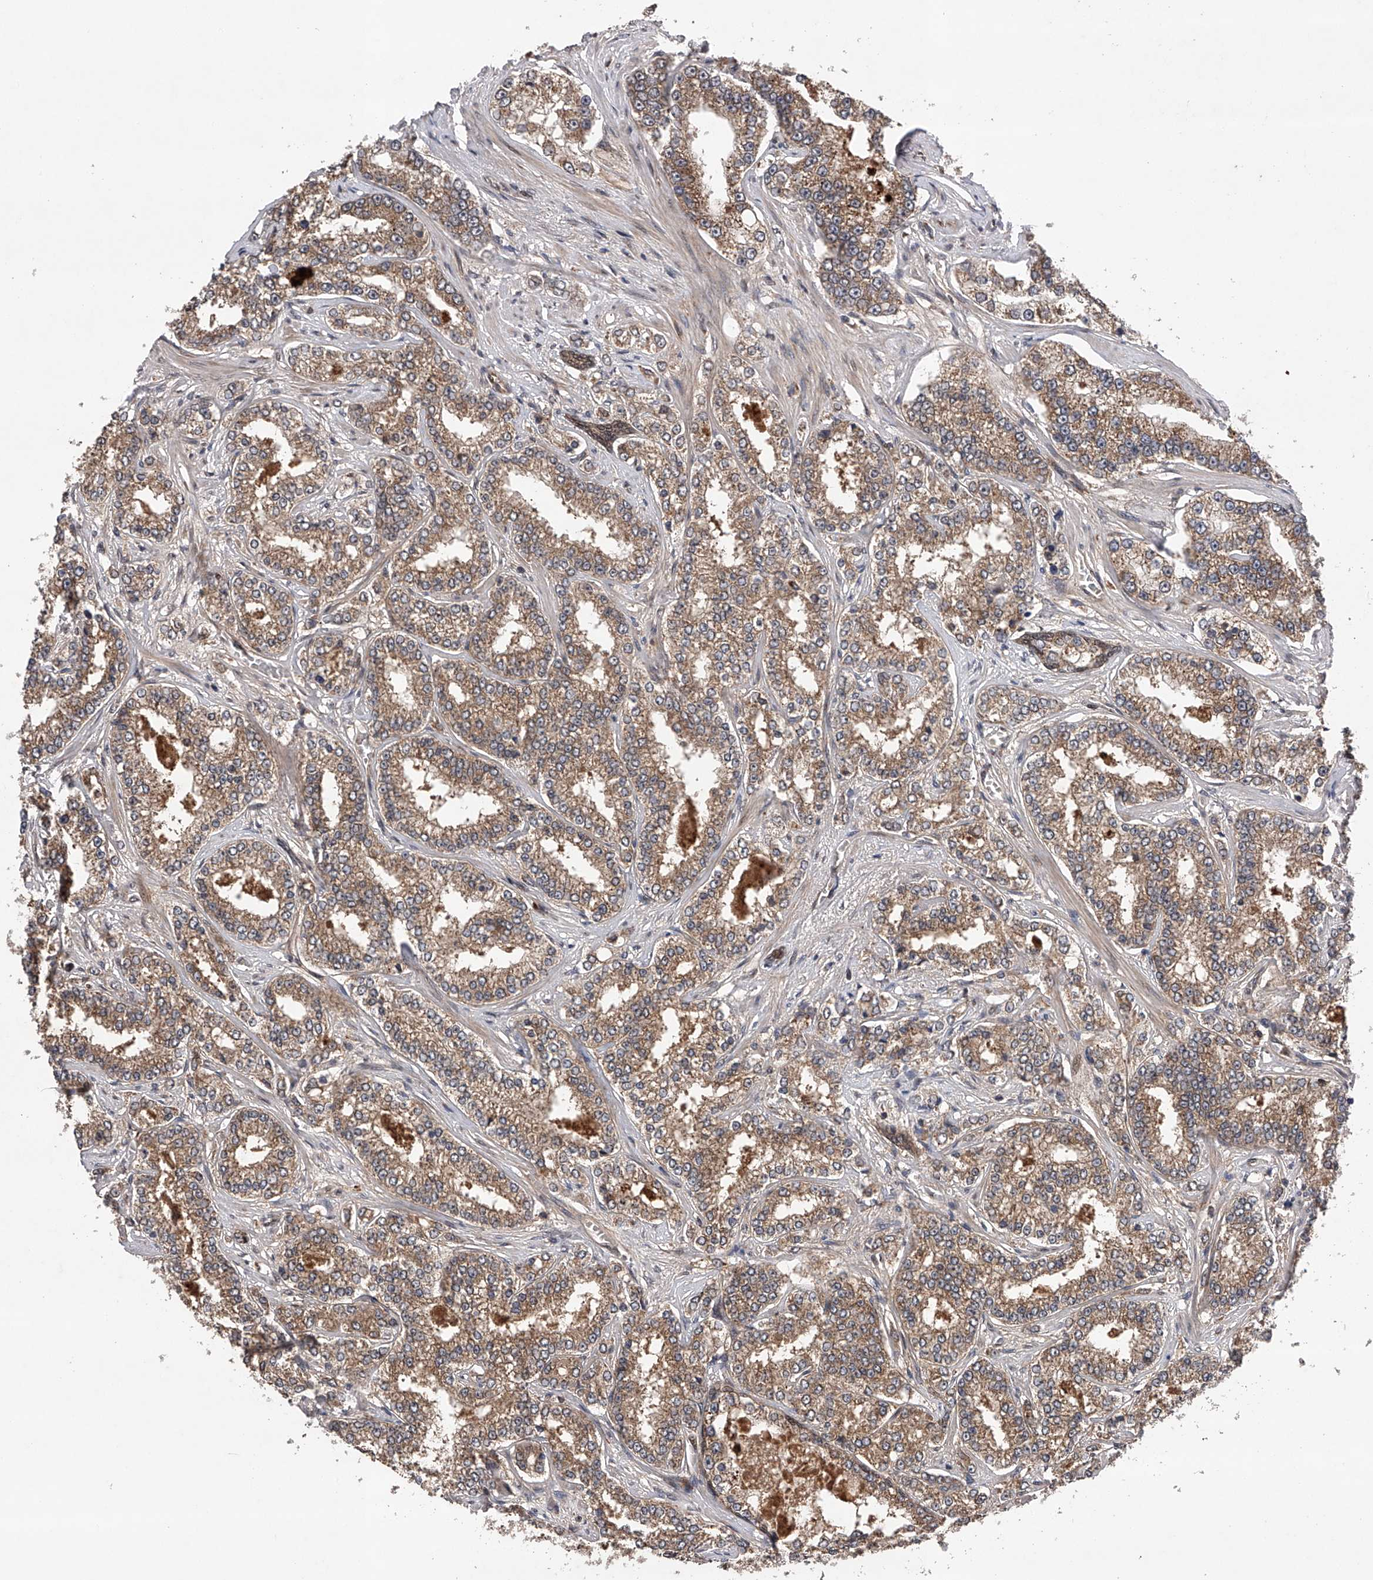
{"staining": {"intensity": "moderate", "quantity": ">75%", "location": "cytoplasmic/membranous"}, "tissue": "prostate cancer", "cell_type": "Tumor cells", "image_type": "cancer", "snomed": [{"axis": "morphology", "description": "Normal tissue, NOS"}, {"axis": "morphology", "description": "Adenocarcinoma, High grade"}, {"axis": "topography", "description": "Prostate"}], "caption": "Immunohistochemical staining of prostate adenocarcinoma (high-grade) reveals medium levels of moderate cytoplasmic/membranous protein positivity in about >75% of tumor cells.", "gene": "MAP3K11", "patient": {"sex": "male", "age": 83}}